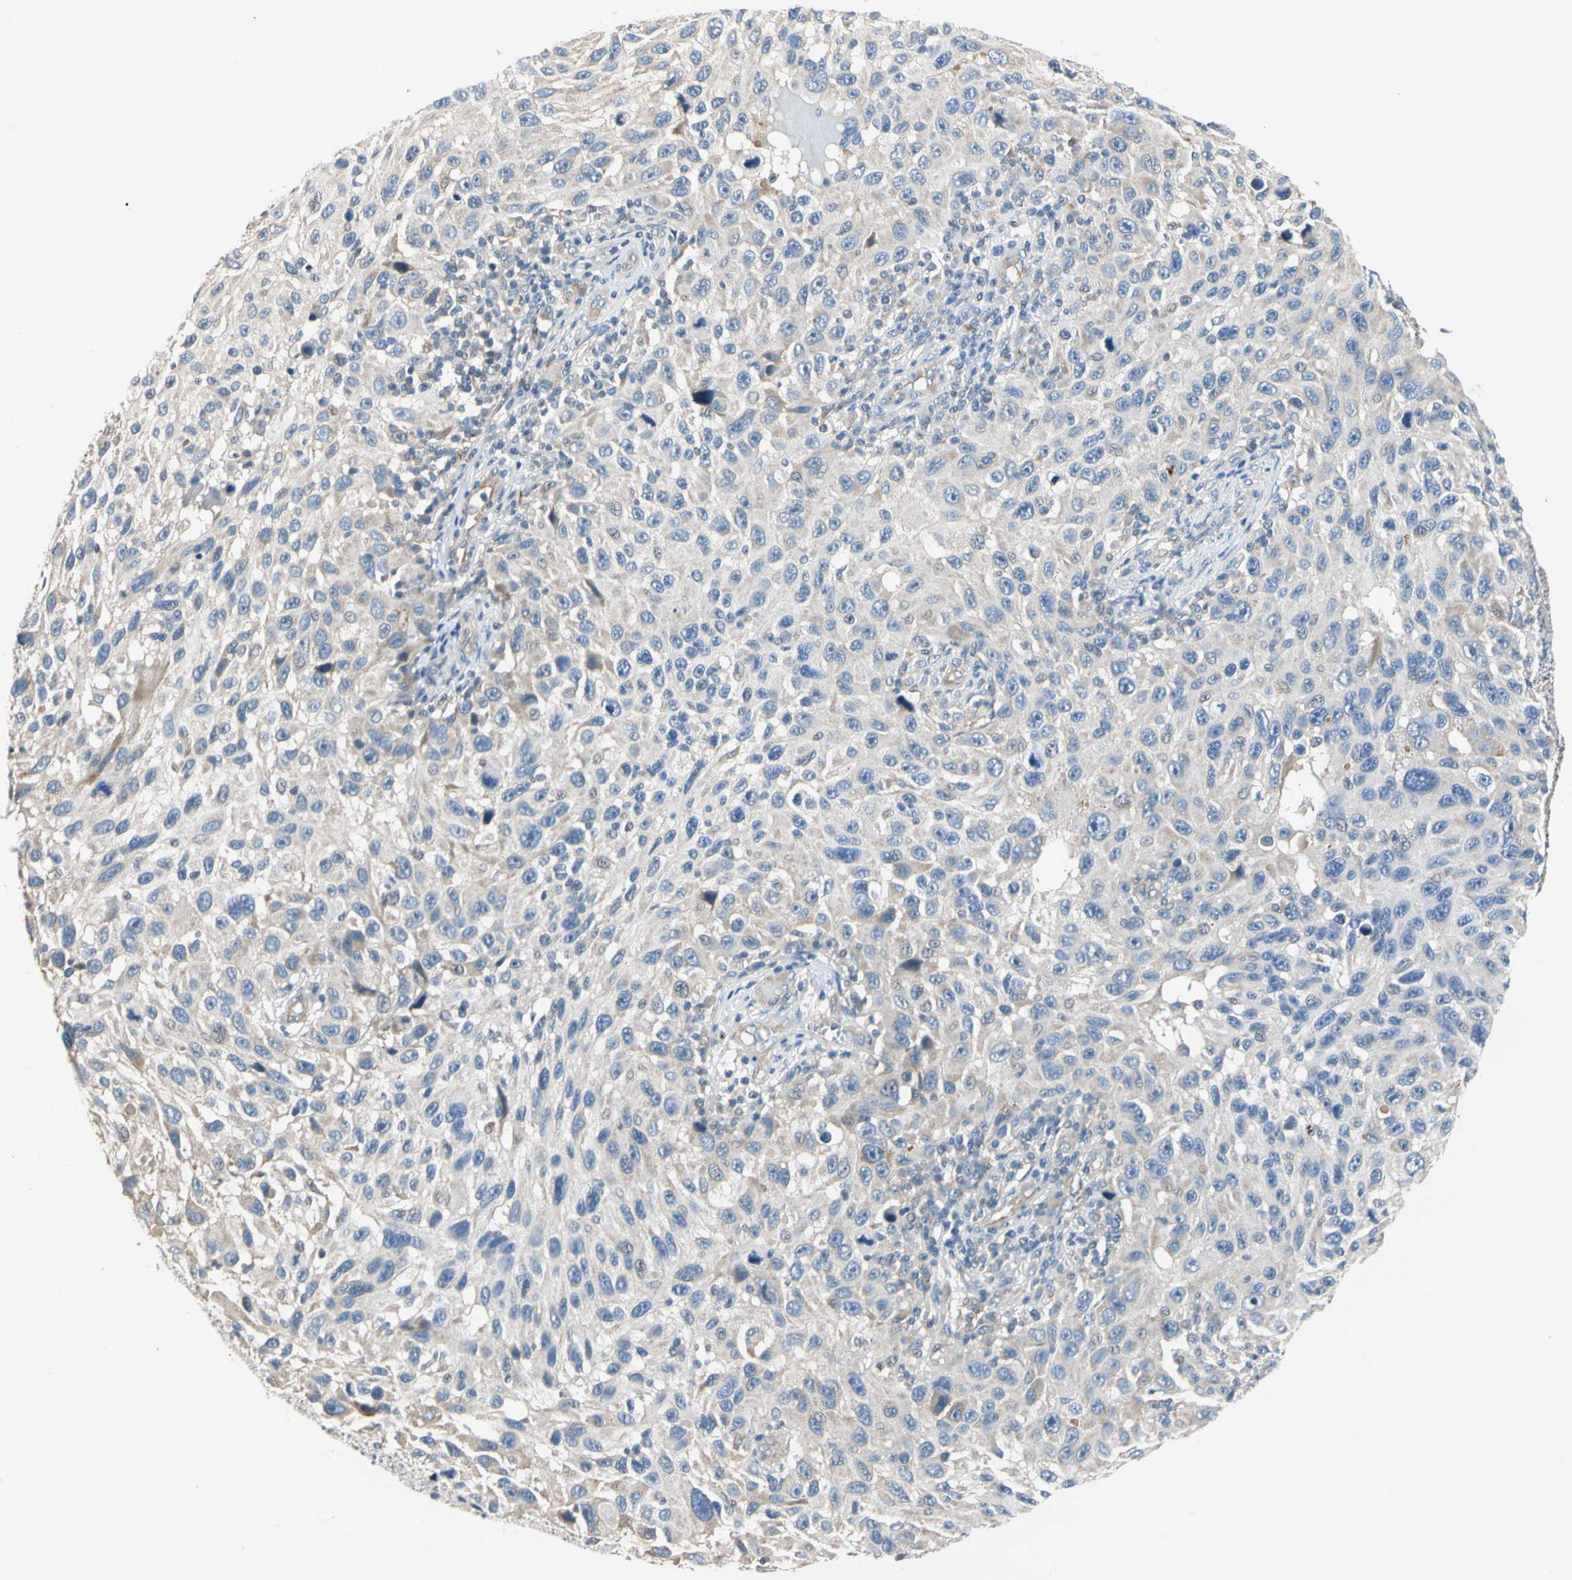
{"staining": {"intensity": "weak", "quantity": "<25%", "location": "cytoplasmic/membranous"}, "tissue": "melanoma", "cell_type": "Tumor cells", "image_type": "cancer", "snomed": [{"axis": "morphology", "description": "Malignant melanoma, NOS"}, {"axis": "topography", "description": "Skin"}], "caption": "The IHC photomicrograph has no significant staining in tumor cells of melanoma tissue.", "gene": "GPR153", "patient": {"sex": "male", "age": 53}}